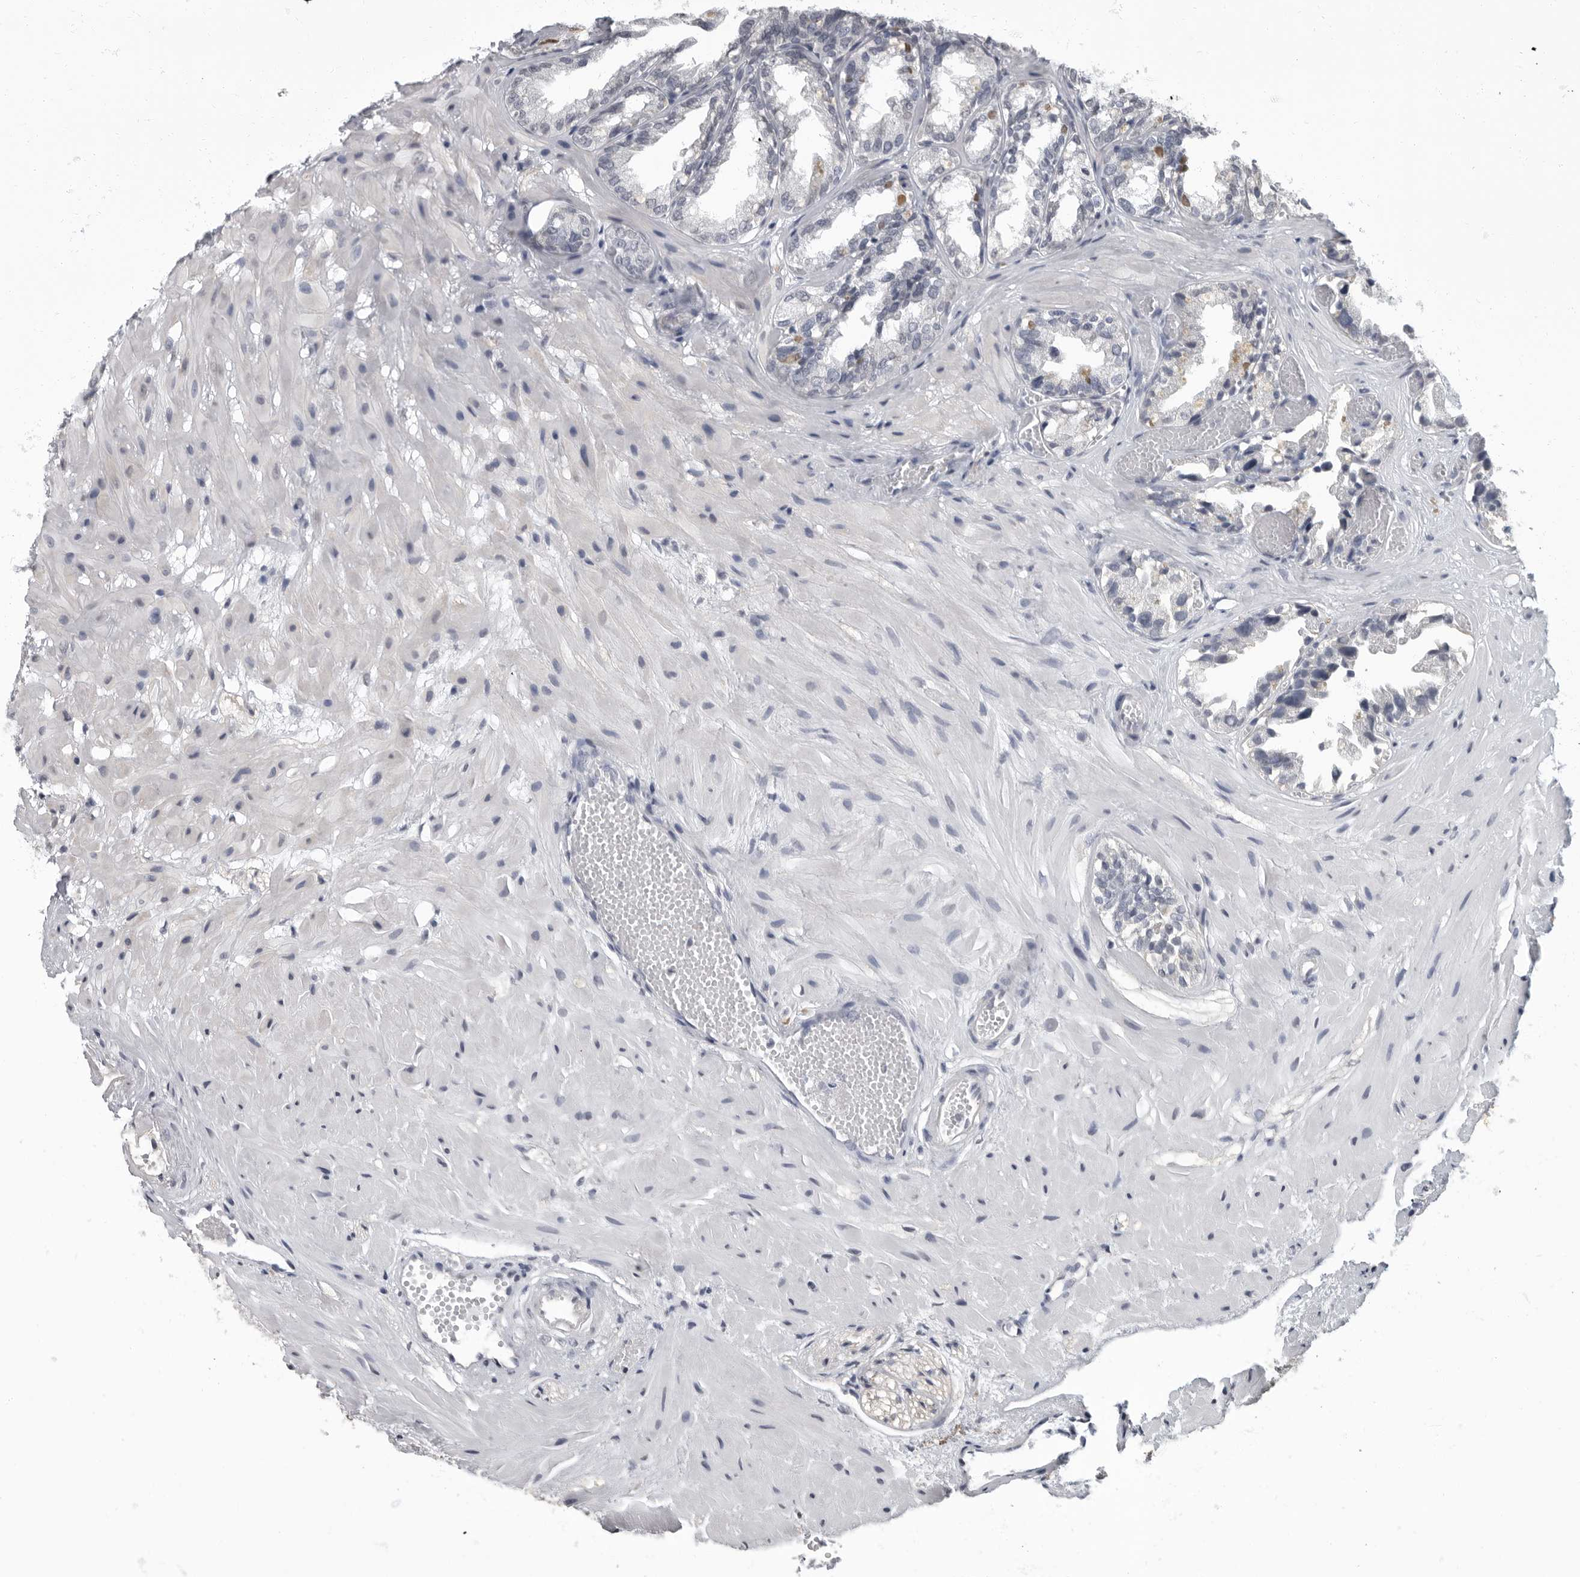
{"staining": {"intensity": "negative", "quantity": "none", "location": "none"}, "tissue": "seminal vesicle", "cell_type": "Glandular cells", "image_type": "normal", "snomed": [{"axis": "morphology", "description": "Normal tissue, NOS"}, {"axis": "topography", "description": "Prostate"}, {"axis": "topography", "description": "Seminal veicle"}], "caption": "Immunohistochemistry micrograph of normal seminal vesicle: seminal vesicle stained with DAB (3,3'-diaminobenzidine) displays no significant protein staining in glandular cells.", "gene": "ARHGEF10", "patient": {"sex": "male", "age": 51}}